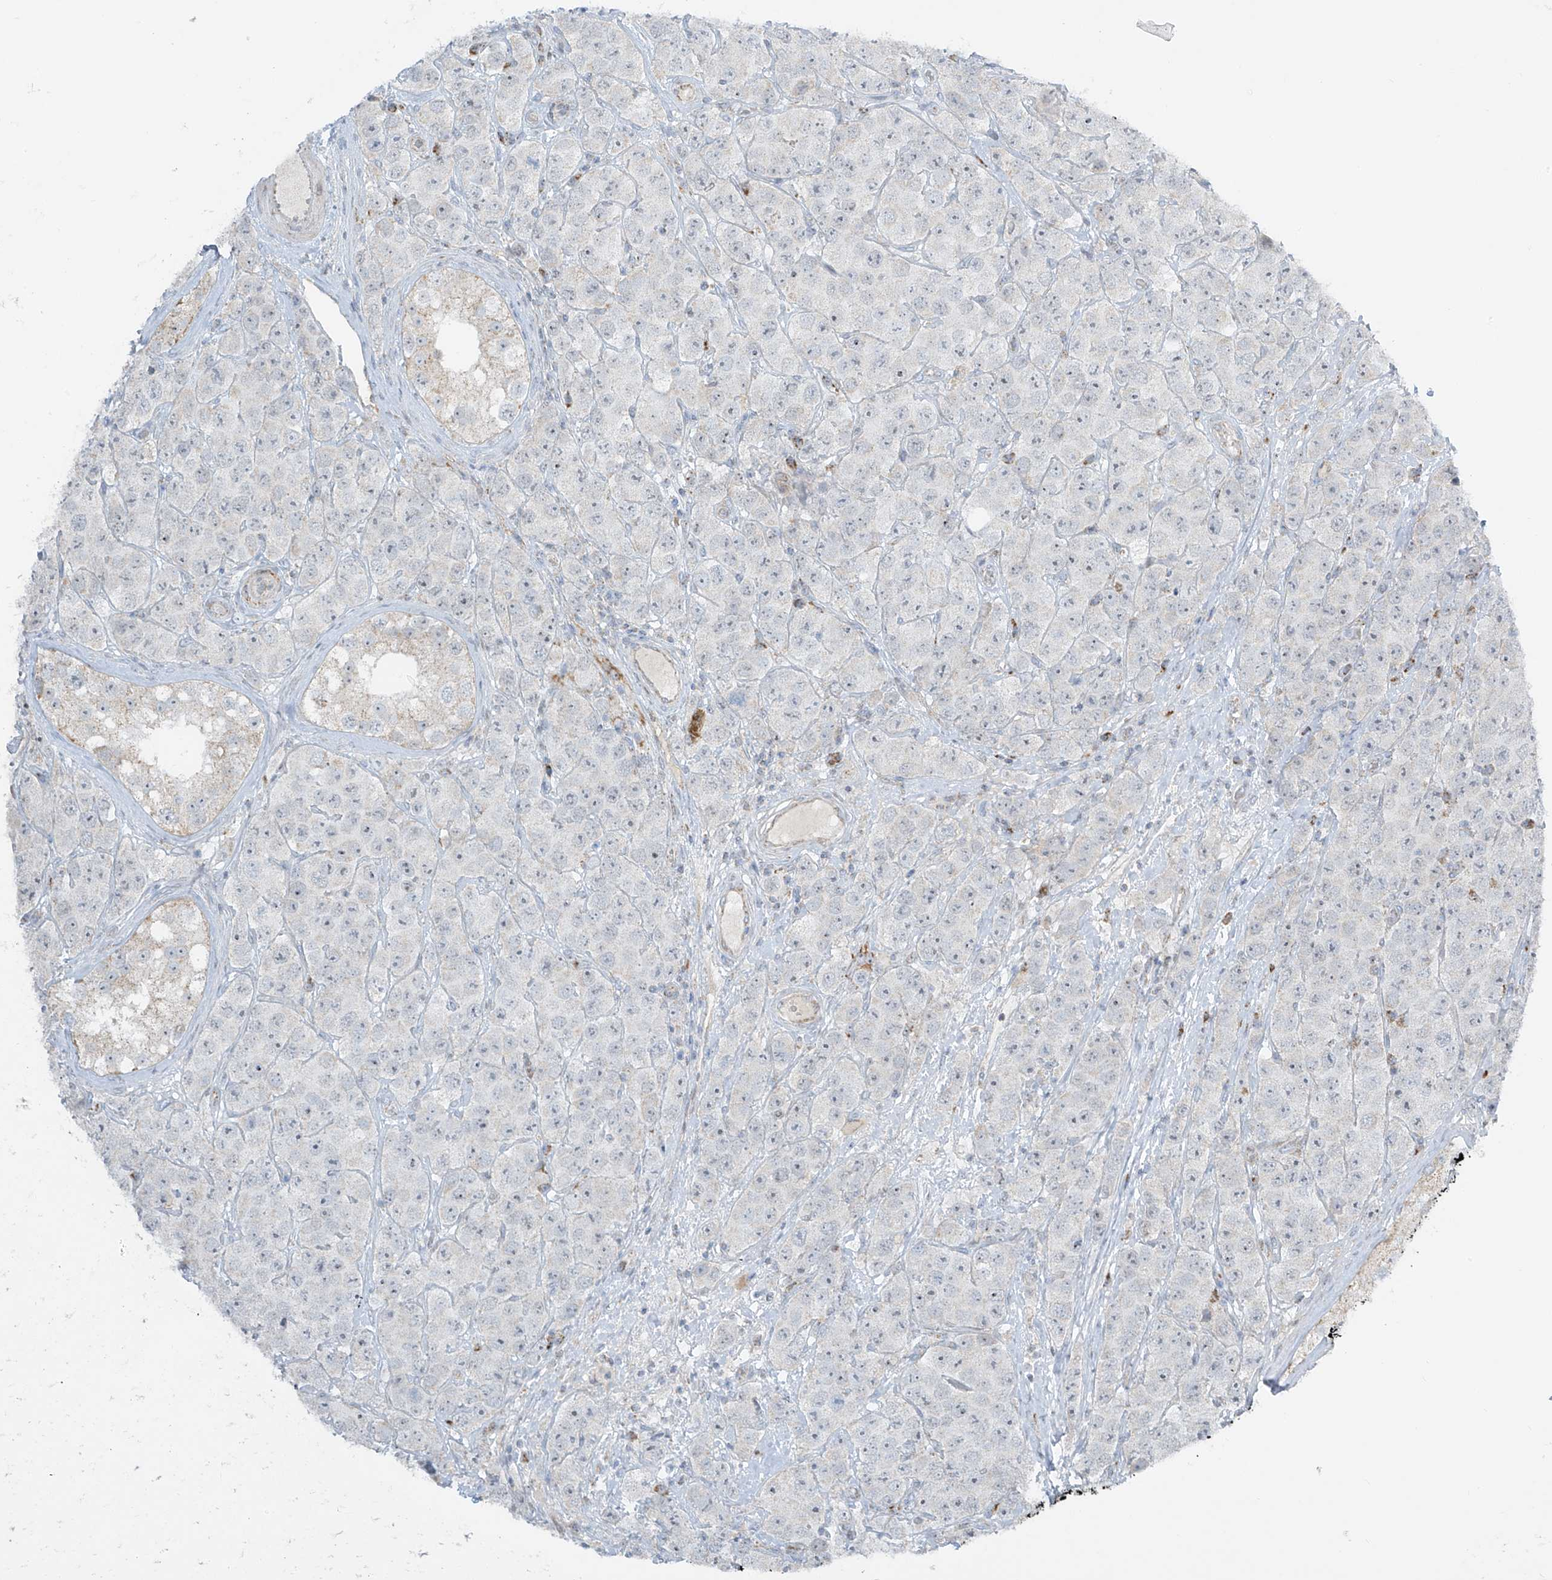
{"staining": {"intensity": "negative", "quantity": "none", "location": "none"}, "tissue": "testis cancer", "cell_type": "Tumor cells", "image_type": "cancer", "snomed": [{"axis": "morphology", "description": "Seminoma, NOS"}, {"axis": "topography", "description": "Testis"}], "caption": "Immunohistochemistry micrograph of neoplastic tissue: human testis seminoma stained with DAB demonstrates no significant protein expression in tumor cells.", "gene": "SMDT1", "patient": {"sex": "male", "age": 28}}